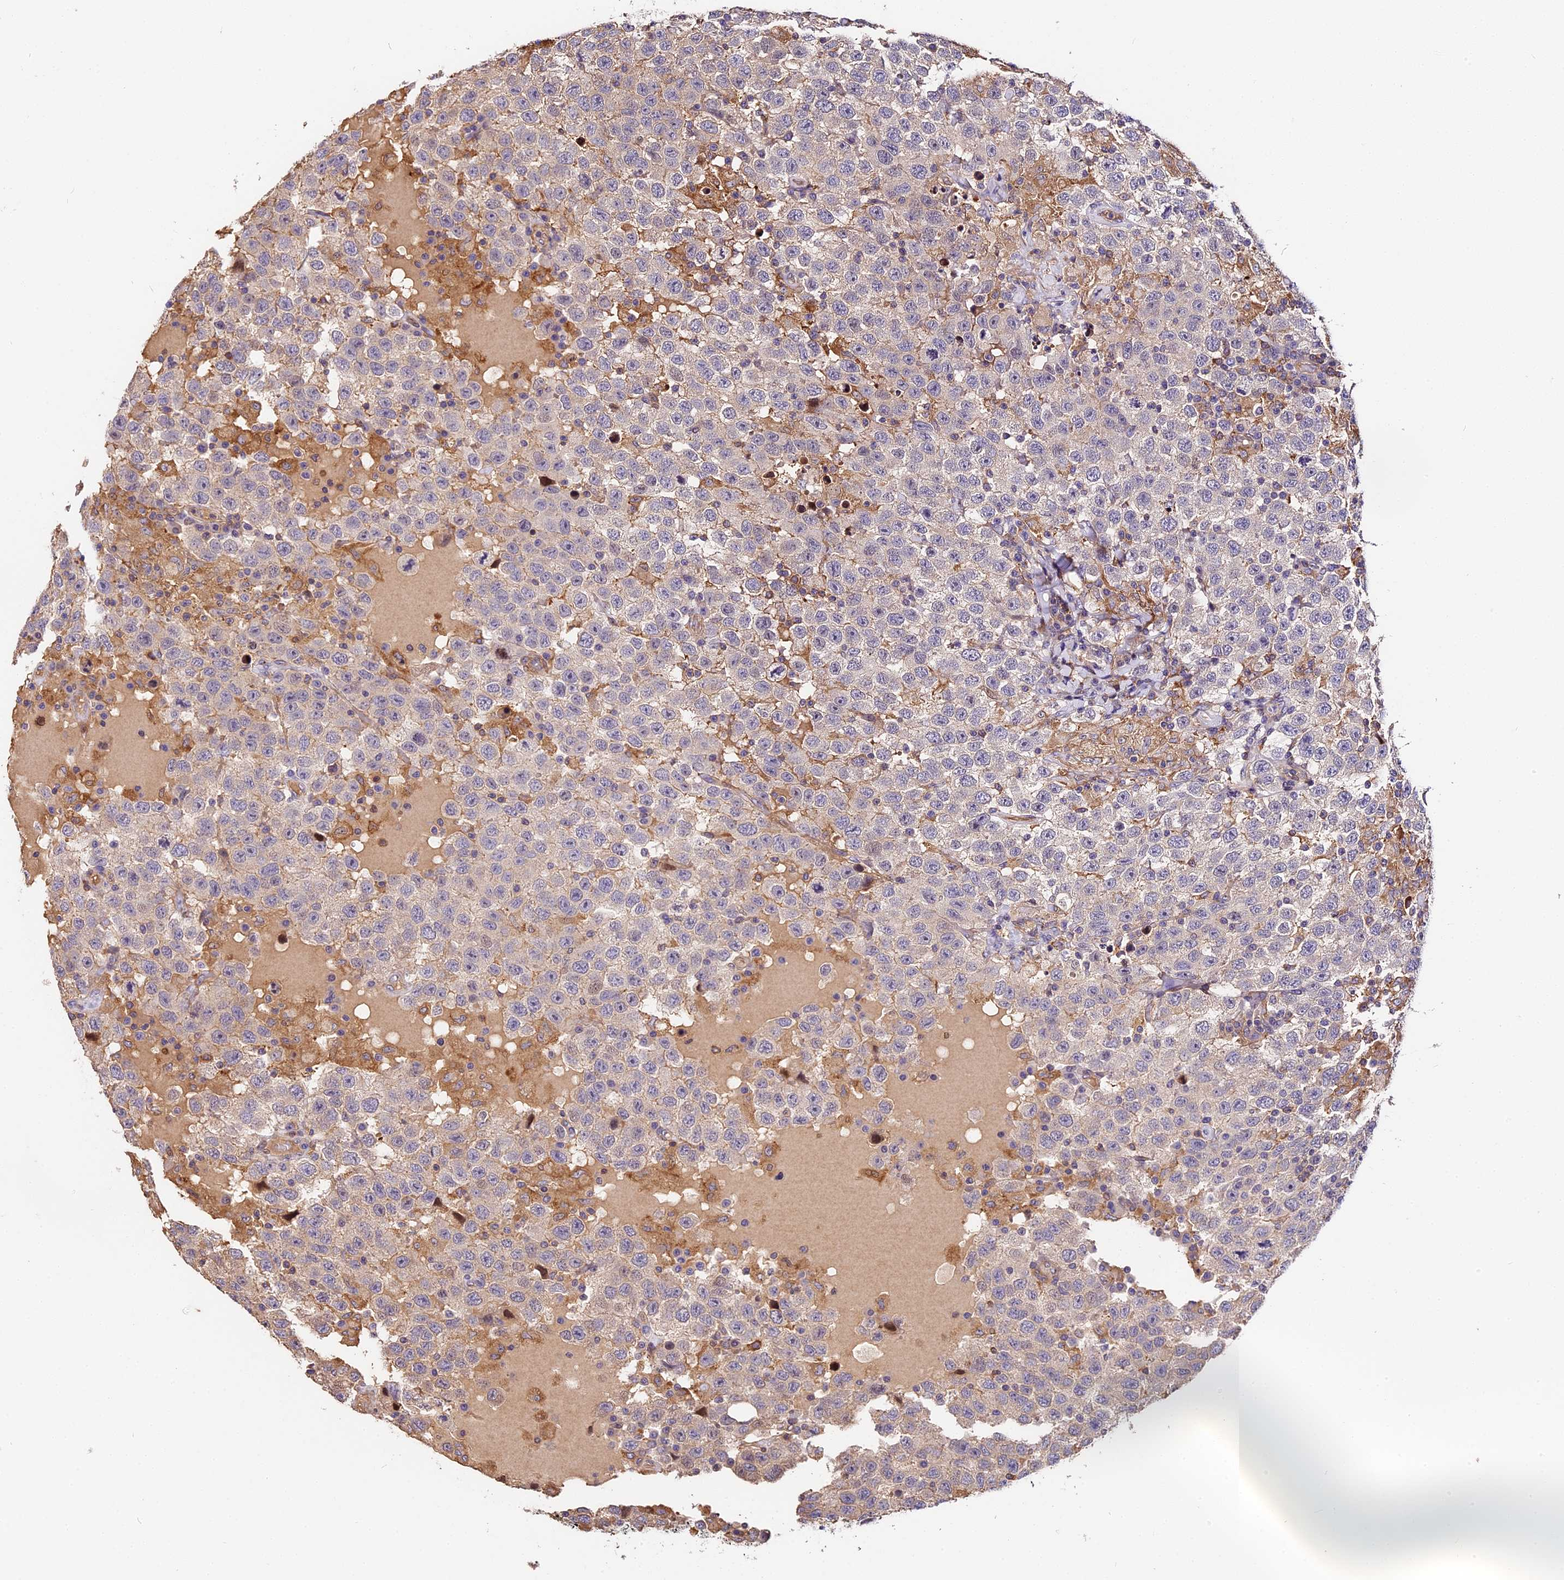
{"staining": {"intensity": "negative", "quantity": "none", "location": "none"}, "tissue": "testis cancer", "cell_type": "Tumor cells", "image_type": "cancer", "snomed": [{"axis": "morphology", "description": "Seminoma, NOS"}, {"axis": "topography", "description": "Testis"}], "caption": "DAB immunohistochemical staining of testis cancer (seminoma) displays no significant positivity in tumor cells.", "gene": "ARHGAP17", "patient": {"sex": "male", "age": 41}}